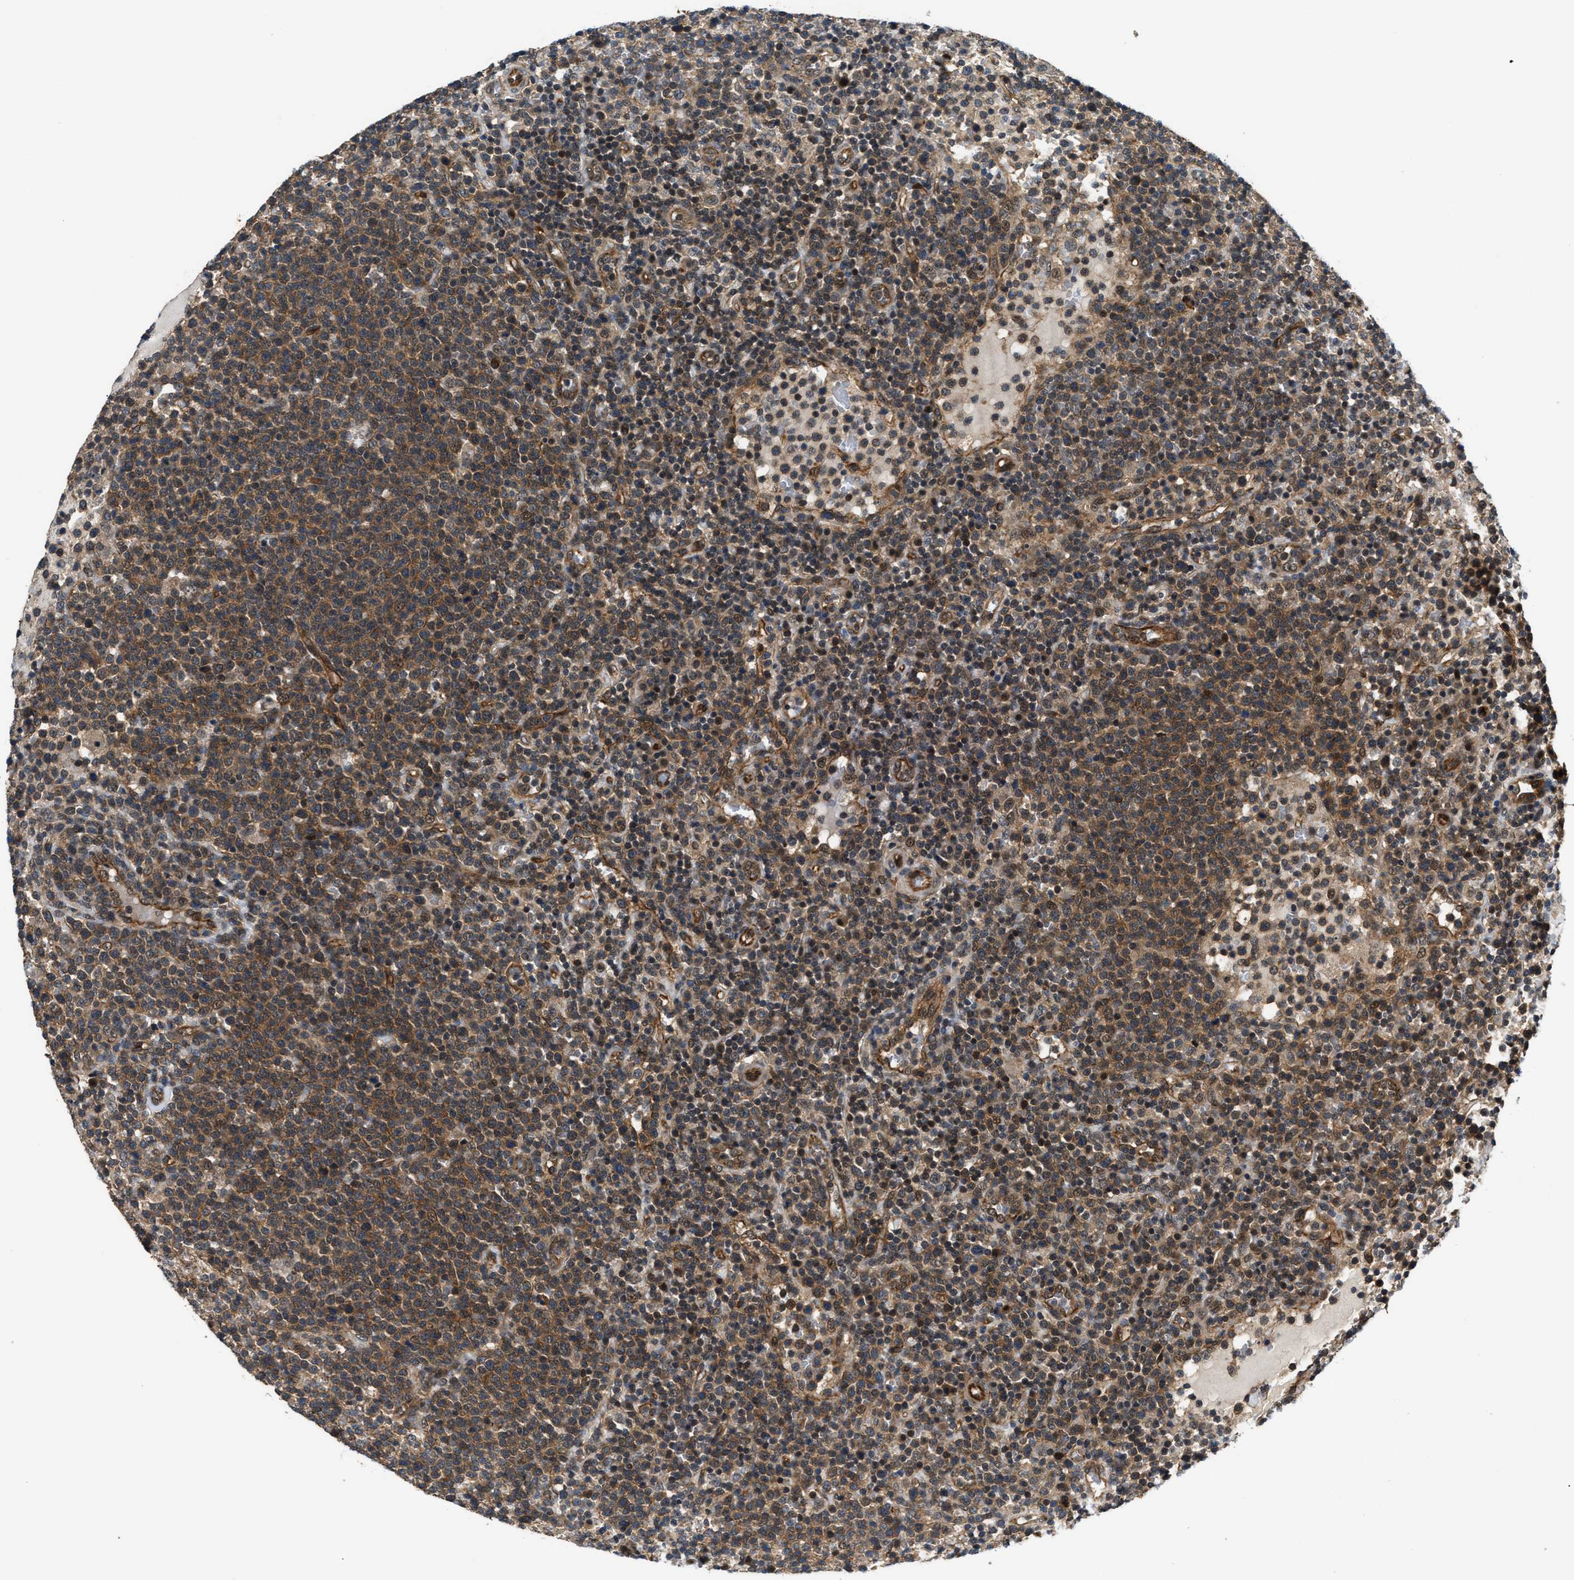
{"staining": {"intensity": "moderate", "quantity": ">75%", "location": "cytoplasmic/membranous"}, "tissue": "lymphoma", "cell_type": "Tumor cells", "image_type": "cancer", "snomed": [{"axis": "morphology", "description": "Malignant lymphoma, non-Hodgkin's type, High grade"}, {"axis": "topography", "description": "Lymph node"}], "caption": "Human high-grade malignant lymphoma, non-Hodgkin's type stained for a protein (brown) displays moderate cytoplasmic/membranous positive staining in about >75% of tumor cells.", "gene": "COPS2", "patient": {"sex": "male", "age": 61}}